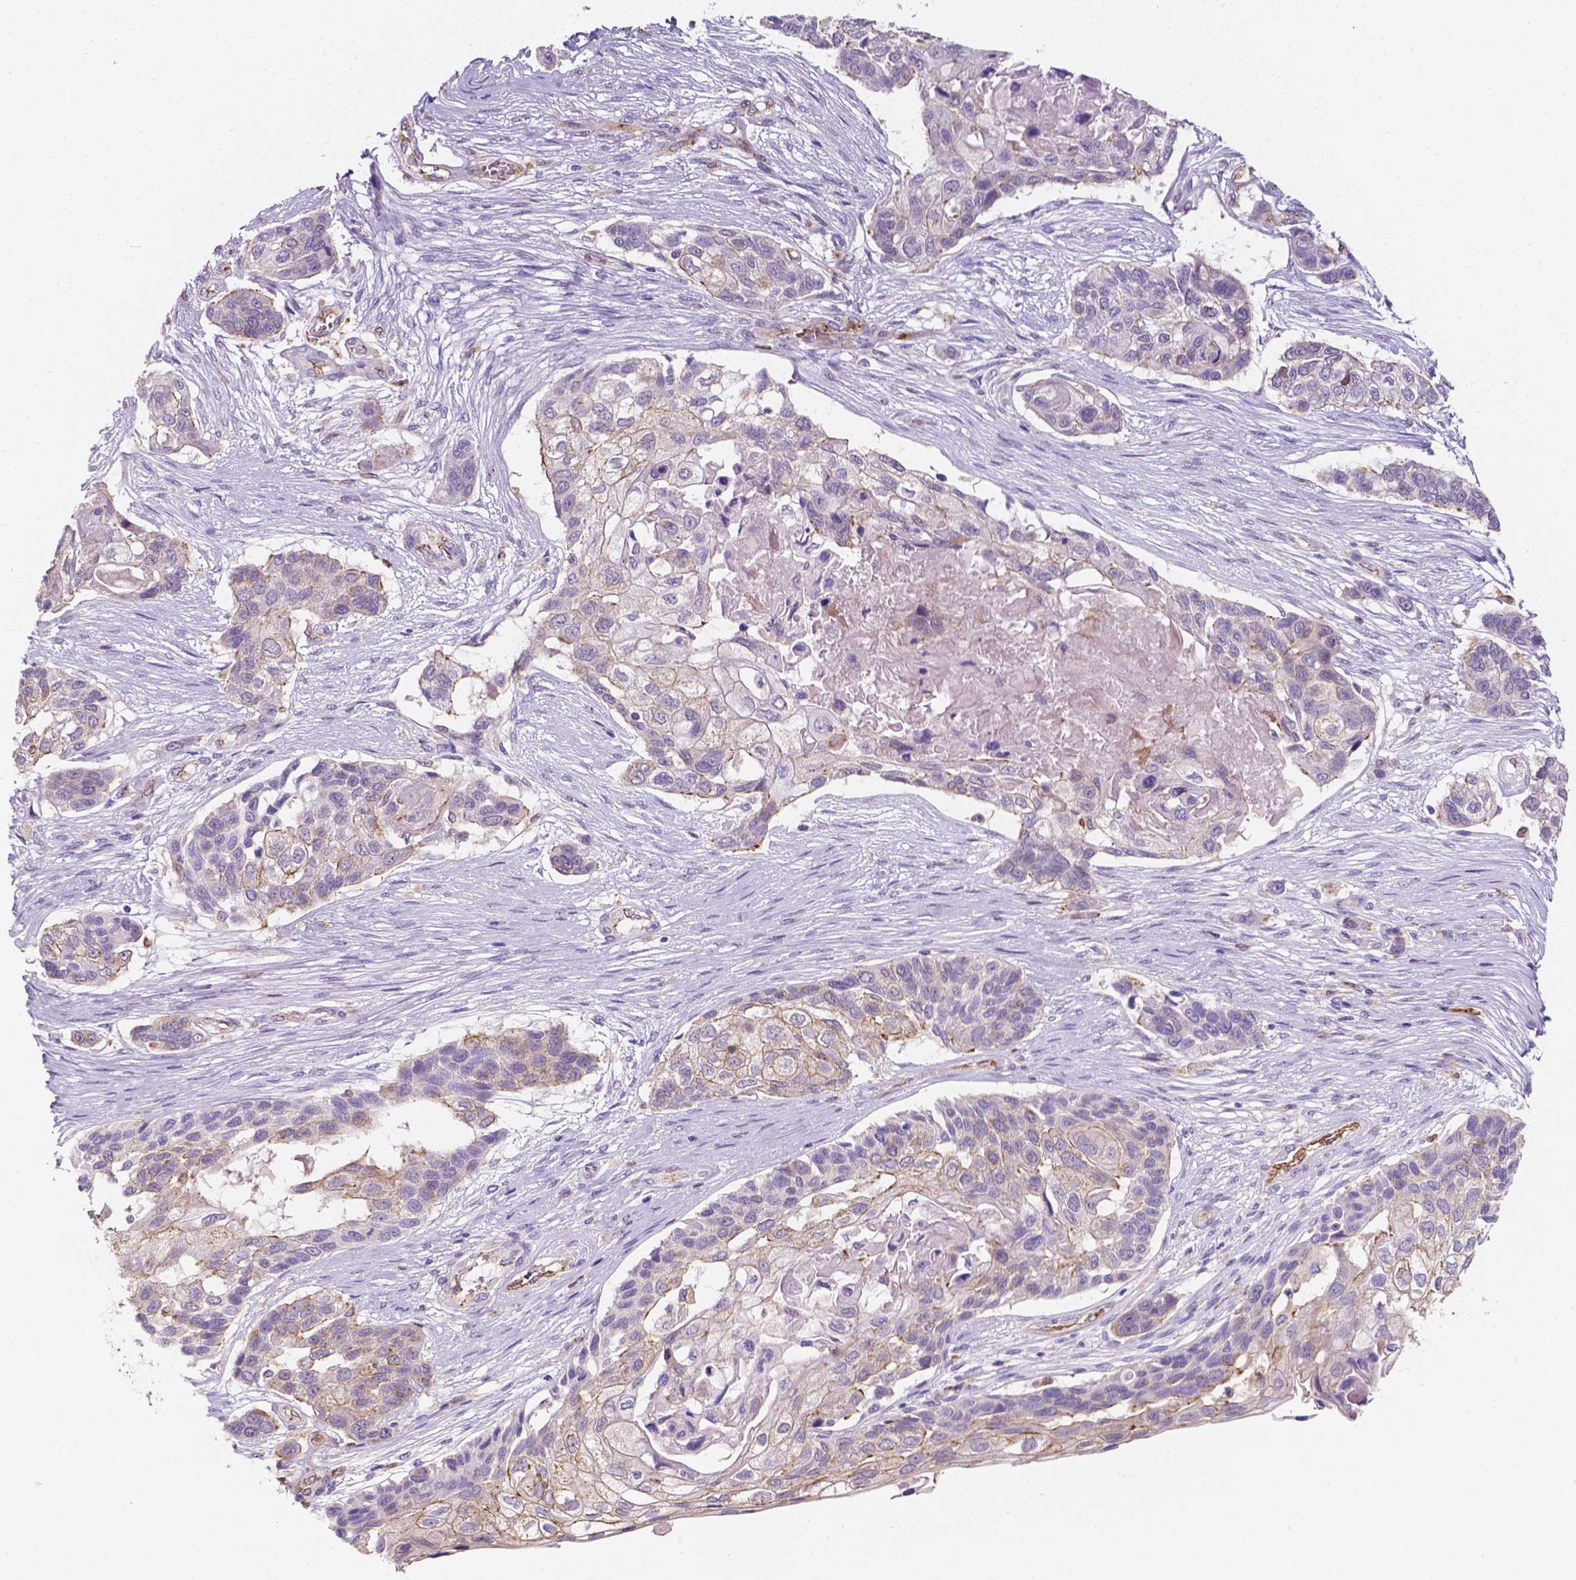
{"staining": {"intensity": "negative", "quantity": "none", "location": "none"}, "tissue": "lung cancer", "cell_type": "Tumor cells", "image_type": "cancer", "snomed": [{"axis": "morphology", "description": "Squamous cell carcinoma, NOS"}, {"axis": "topography", "description": "Lung"}], "caption": "This is an immunohistochemistry (IHC) micrograph of lung cancer. There is no positivity in tumor cells.", "gene": "SLC22A4", "patient": {"sex": "male", "age": 69}}